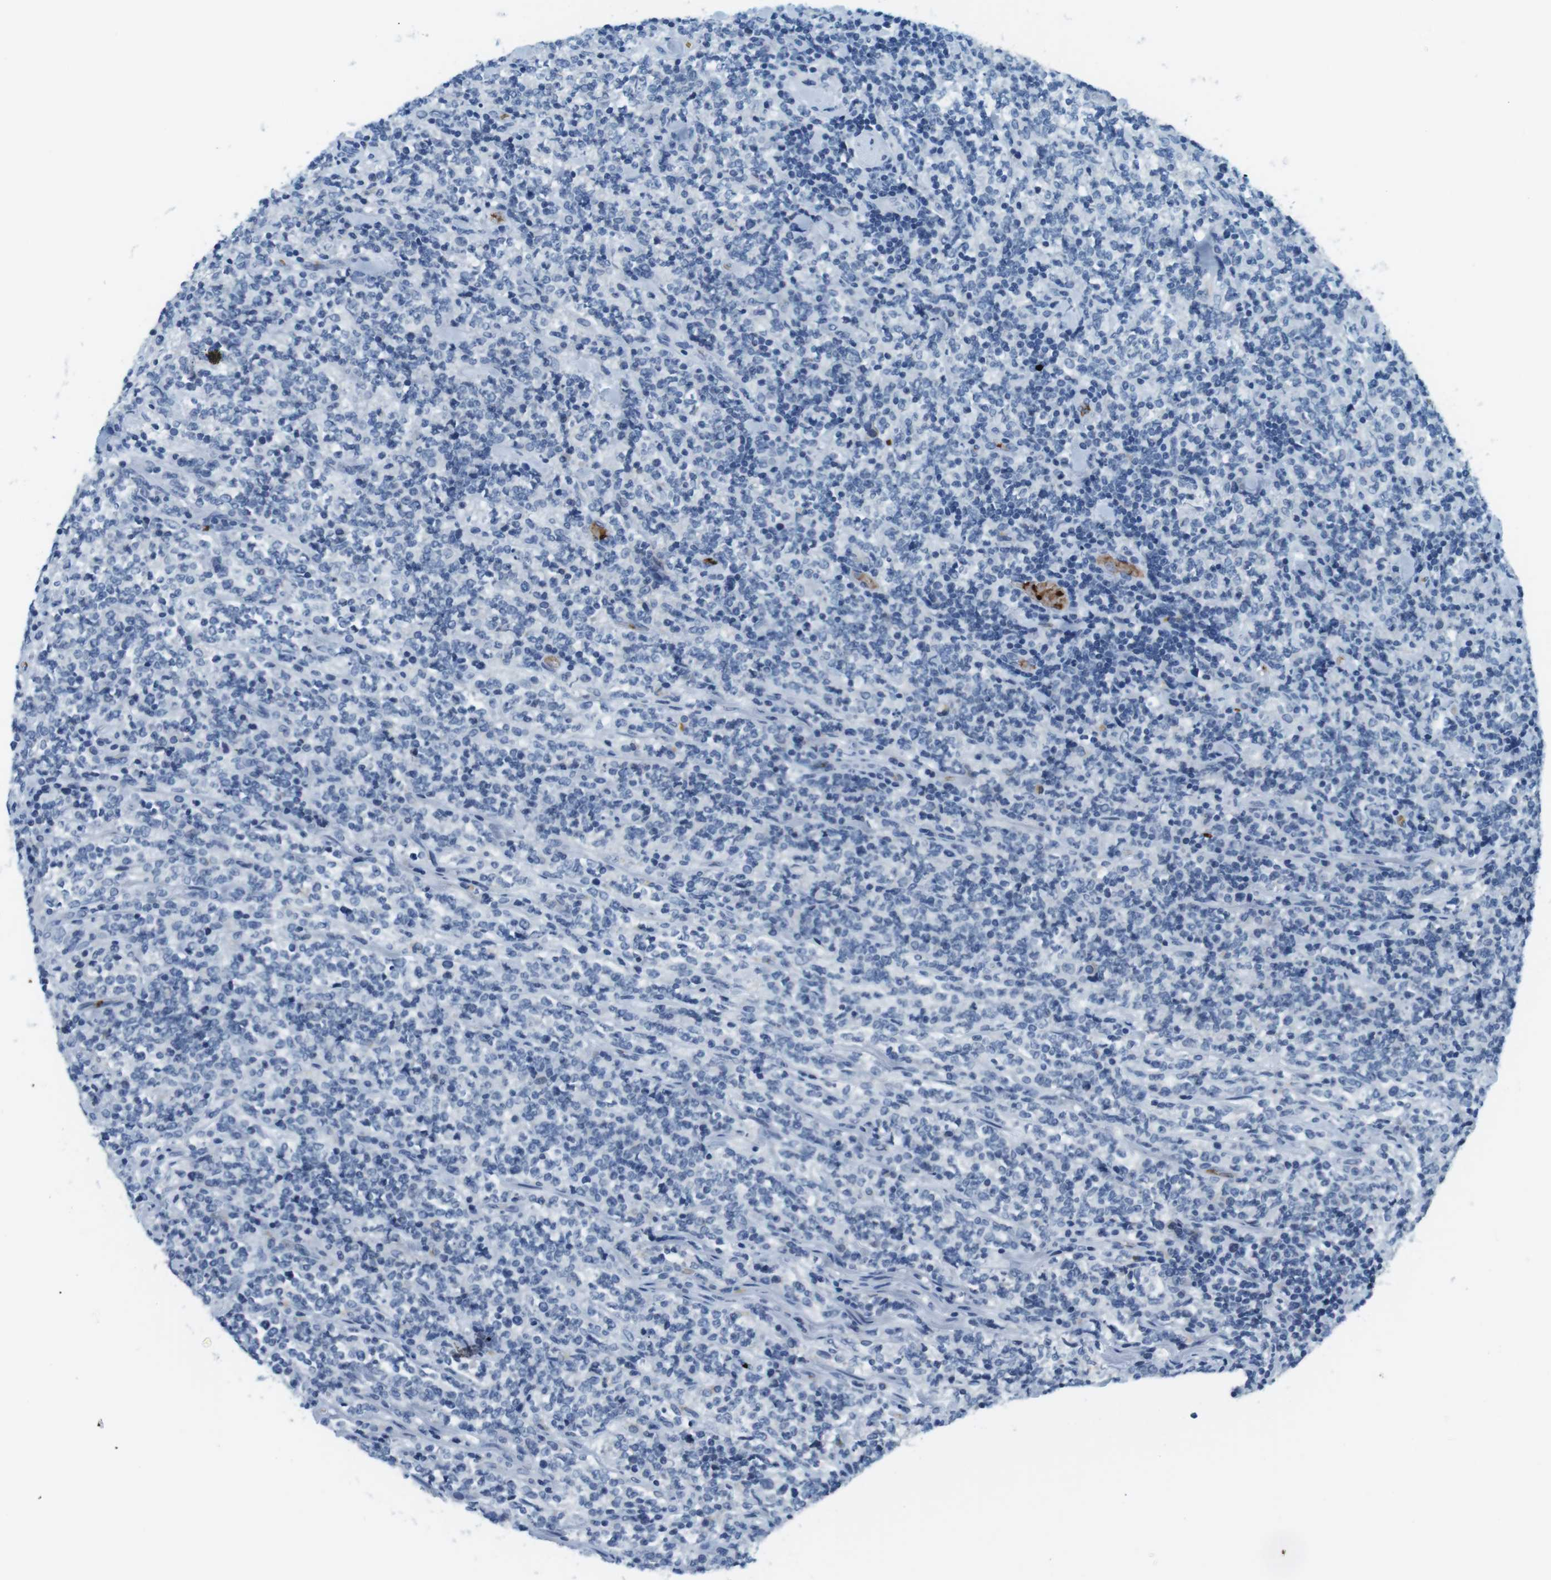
{"staining": {"intensity": "negative", "quantity": "none", "location": "none"}, "tissue": "lymphoma", "cell_type": "Tumor cells", "image_type": "cancer", "snomed": [{"axis": "morphology", "description": "Malignant lymphoma, non-Hodgkin's type, High grade"}, {"axis": "topography", "description": "Soft tissue"}], "caption": "This histopathology image is of lymphoma stained with IHC to label a protein in brown with the nuclei are counter-stained blue. There is no staining in tumor cells.", "gene": "TFAP2C", "patient": {"sex": "male", "age": 18}}